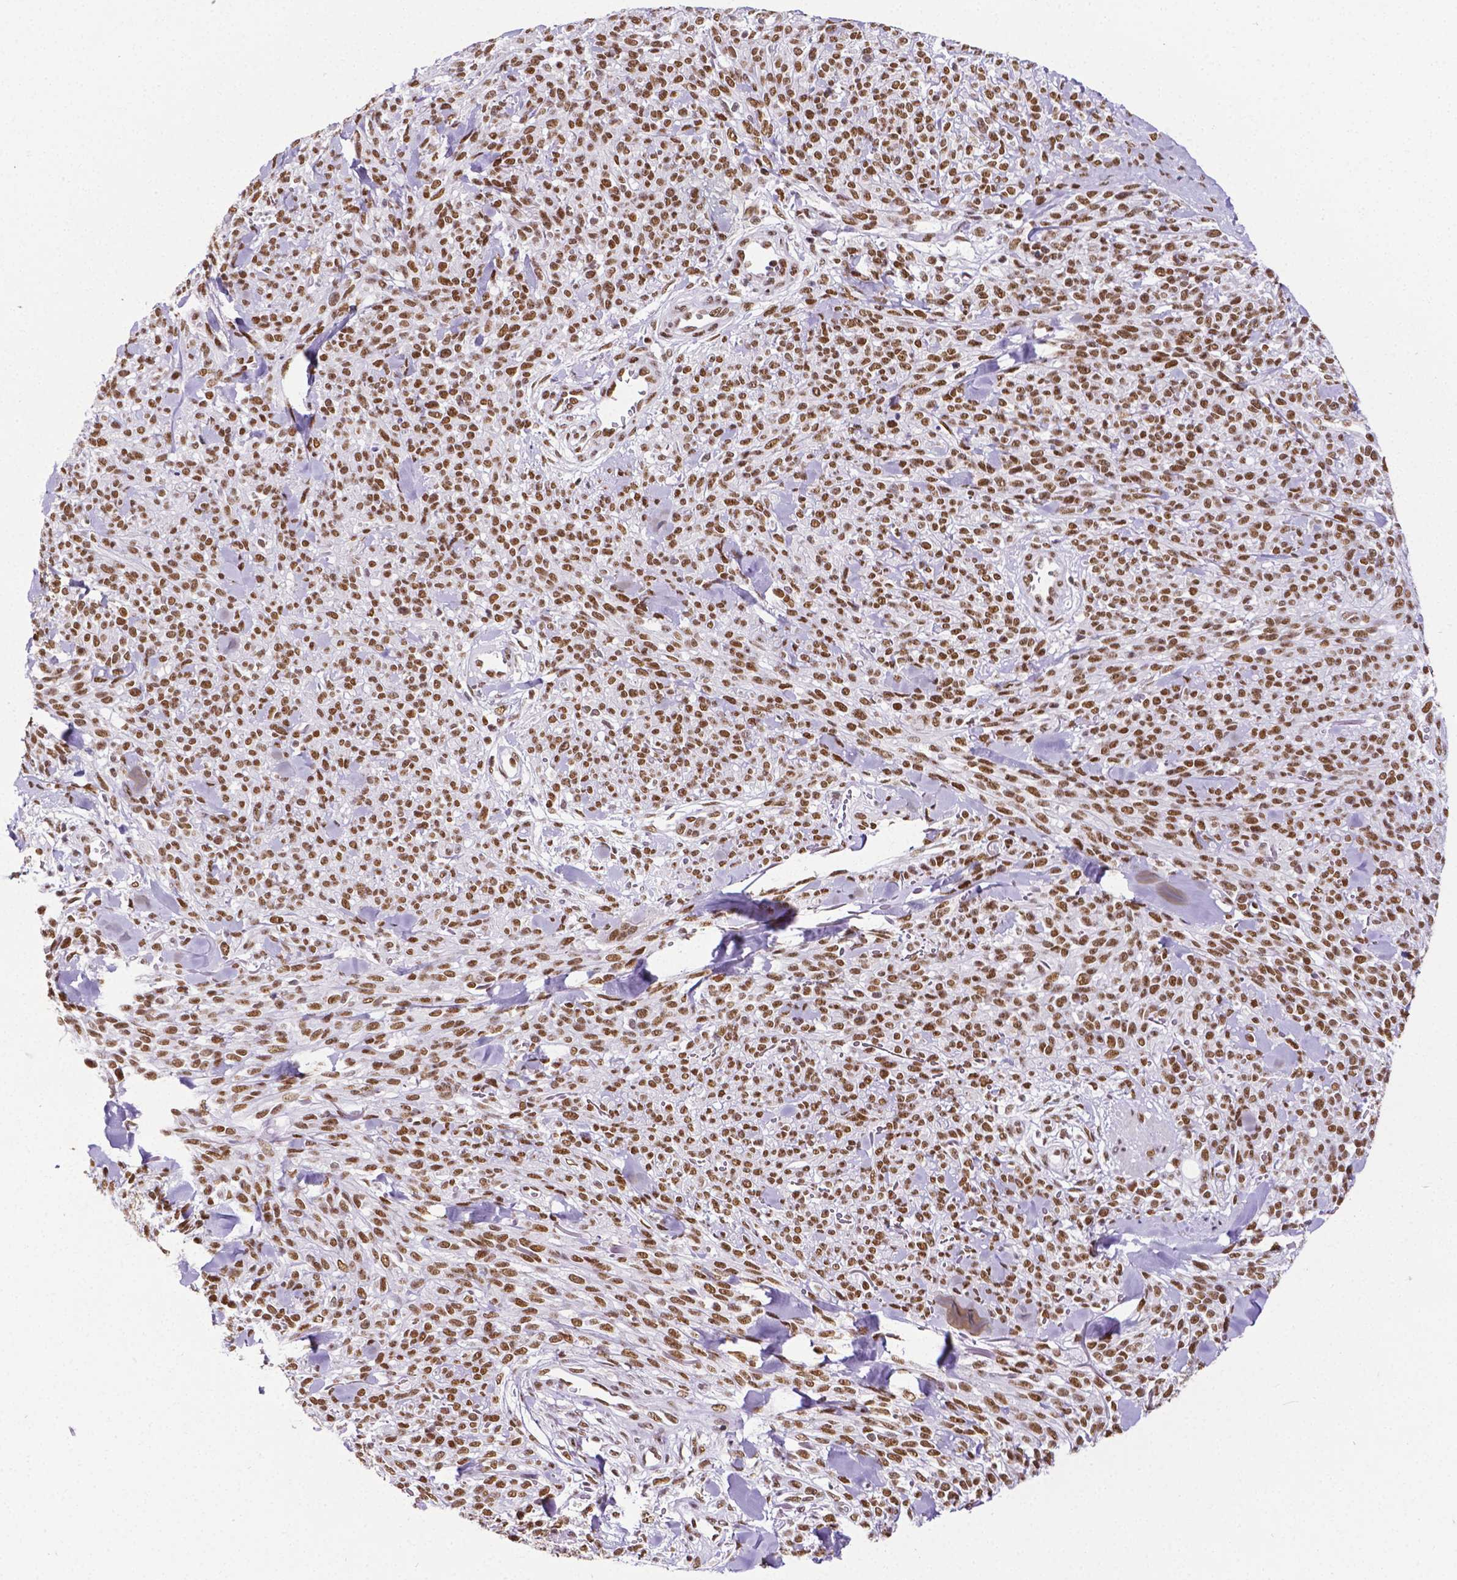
{"staining": {"intensity": "strong", "quantity": ">75%", "location": "nuclear"}, "tissue": "melanoma", "cell_type": "Tumor cells", "image_type": "cancer", "snomed": [{"axis": "morphology", "description": "Malignant melanoma, NOS"}, {"axis": "topography", "description": "Skin"}, {"axis": "topography", "description": "Skin of trunk"}], "caption": "Protein expression analysis of melanoma demonstrates strong nuclear expression in approximately >75% of tumor cells.", "gene": "REST", "patient": {"sex": "male", "age": 74}}